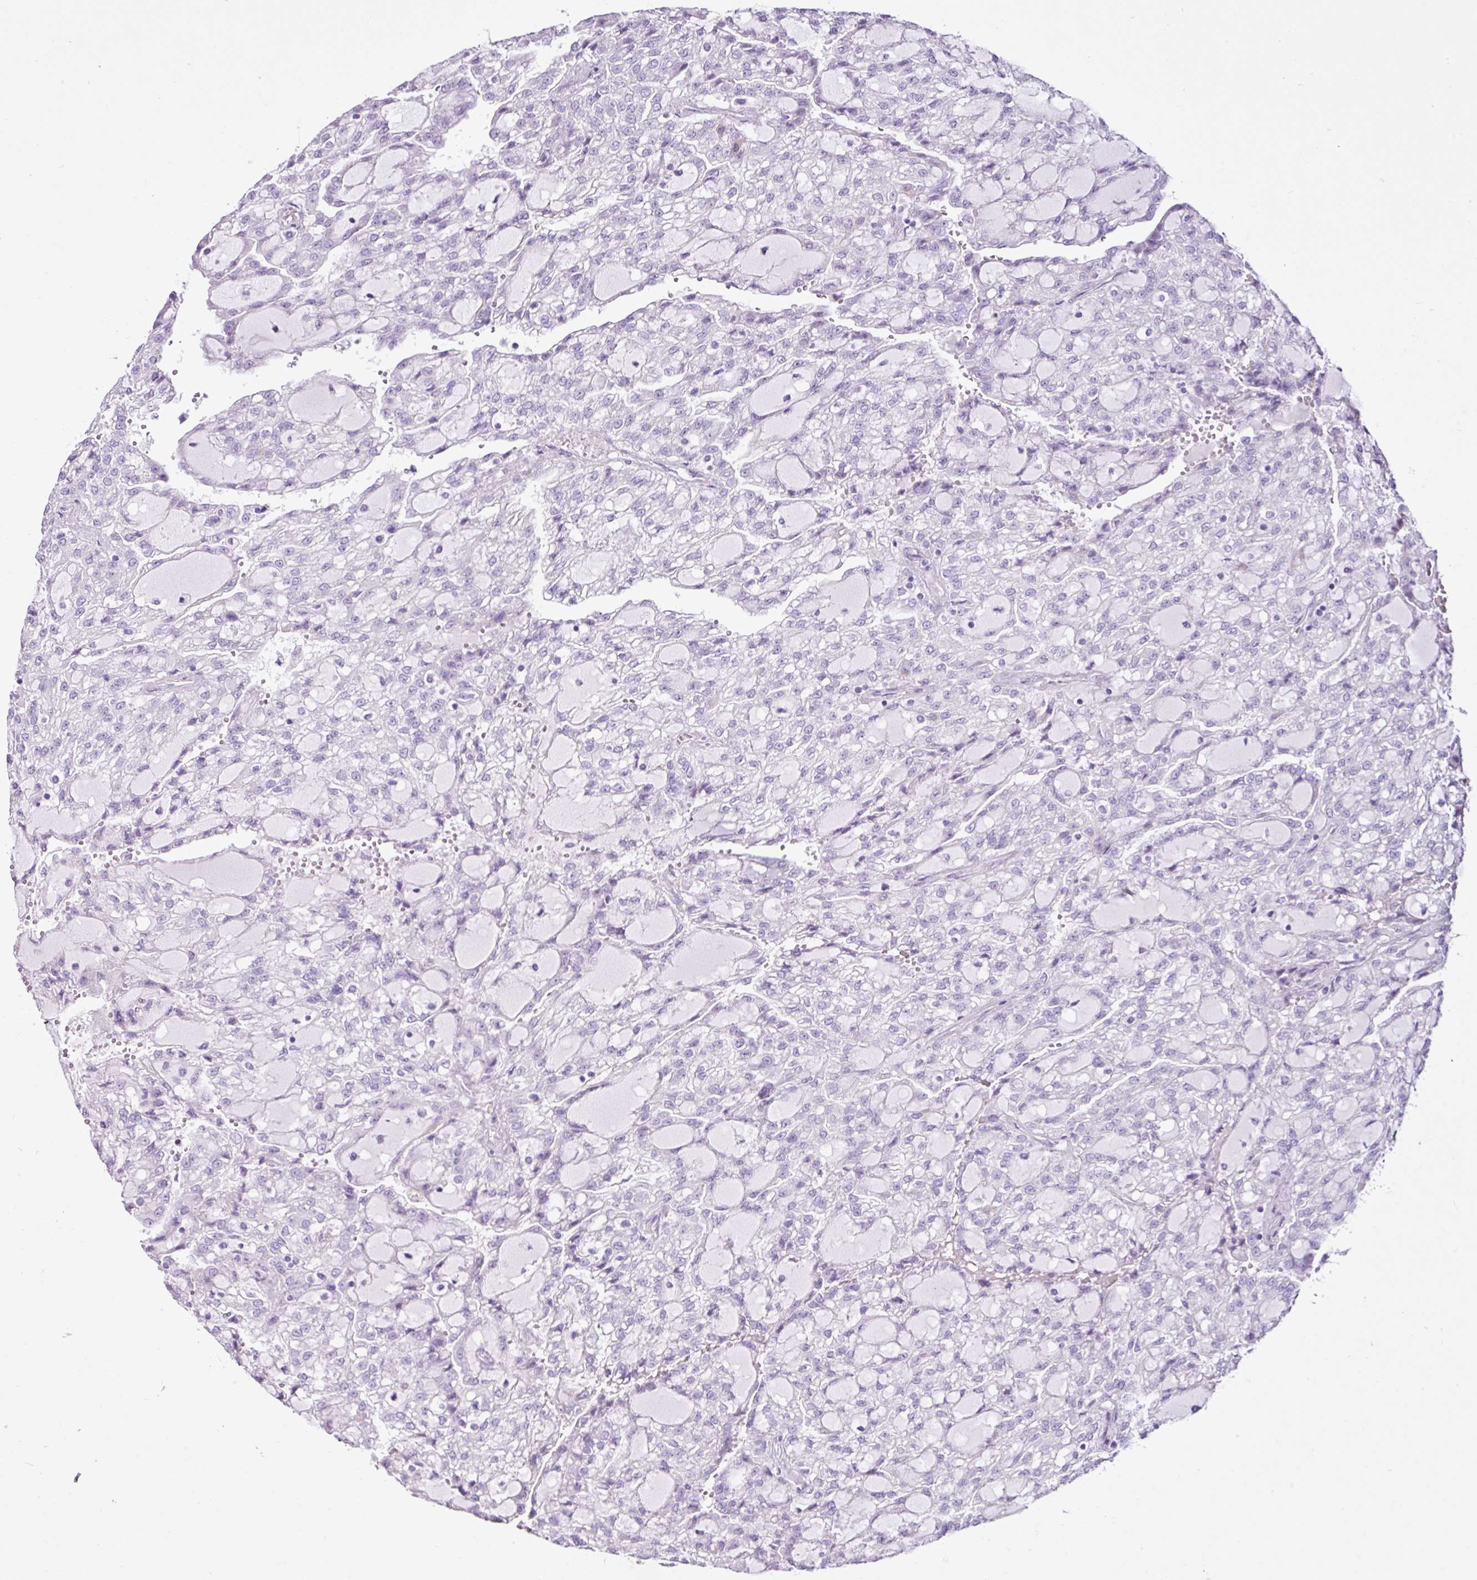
{"staining": {"intensity": "negative", "quantity": "none", "location": "none"}, "tissue": "renal cancer", "cell_type": "Tumor cells", "image_type": "cancer", "snomed": [{"axis": "morphology", "description": "Adenocarcinoma, NOS"}, {"axis": "topography", "description": "Kidney"}], "caption": "Immunohistochemistry (IHC) histopathology image of human renal cancer (adenocarcinoma) stained for a protein (brown), which displays no positivity in tumor cells.", "gene": "LILRB4", "patient": {"sex": "male", "age": 63}}